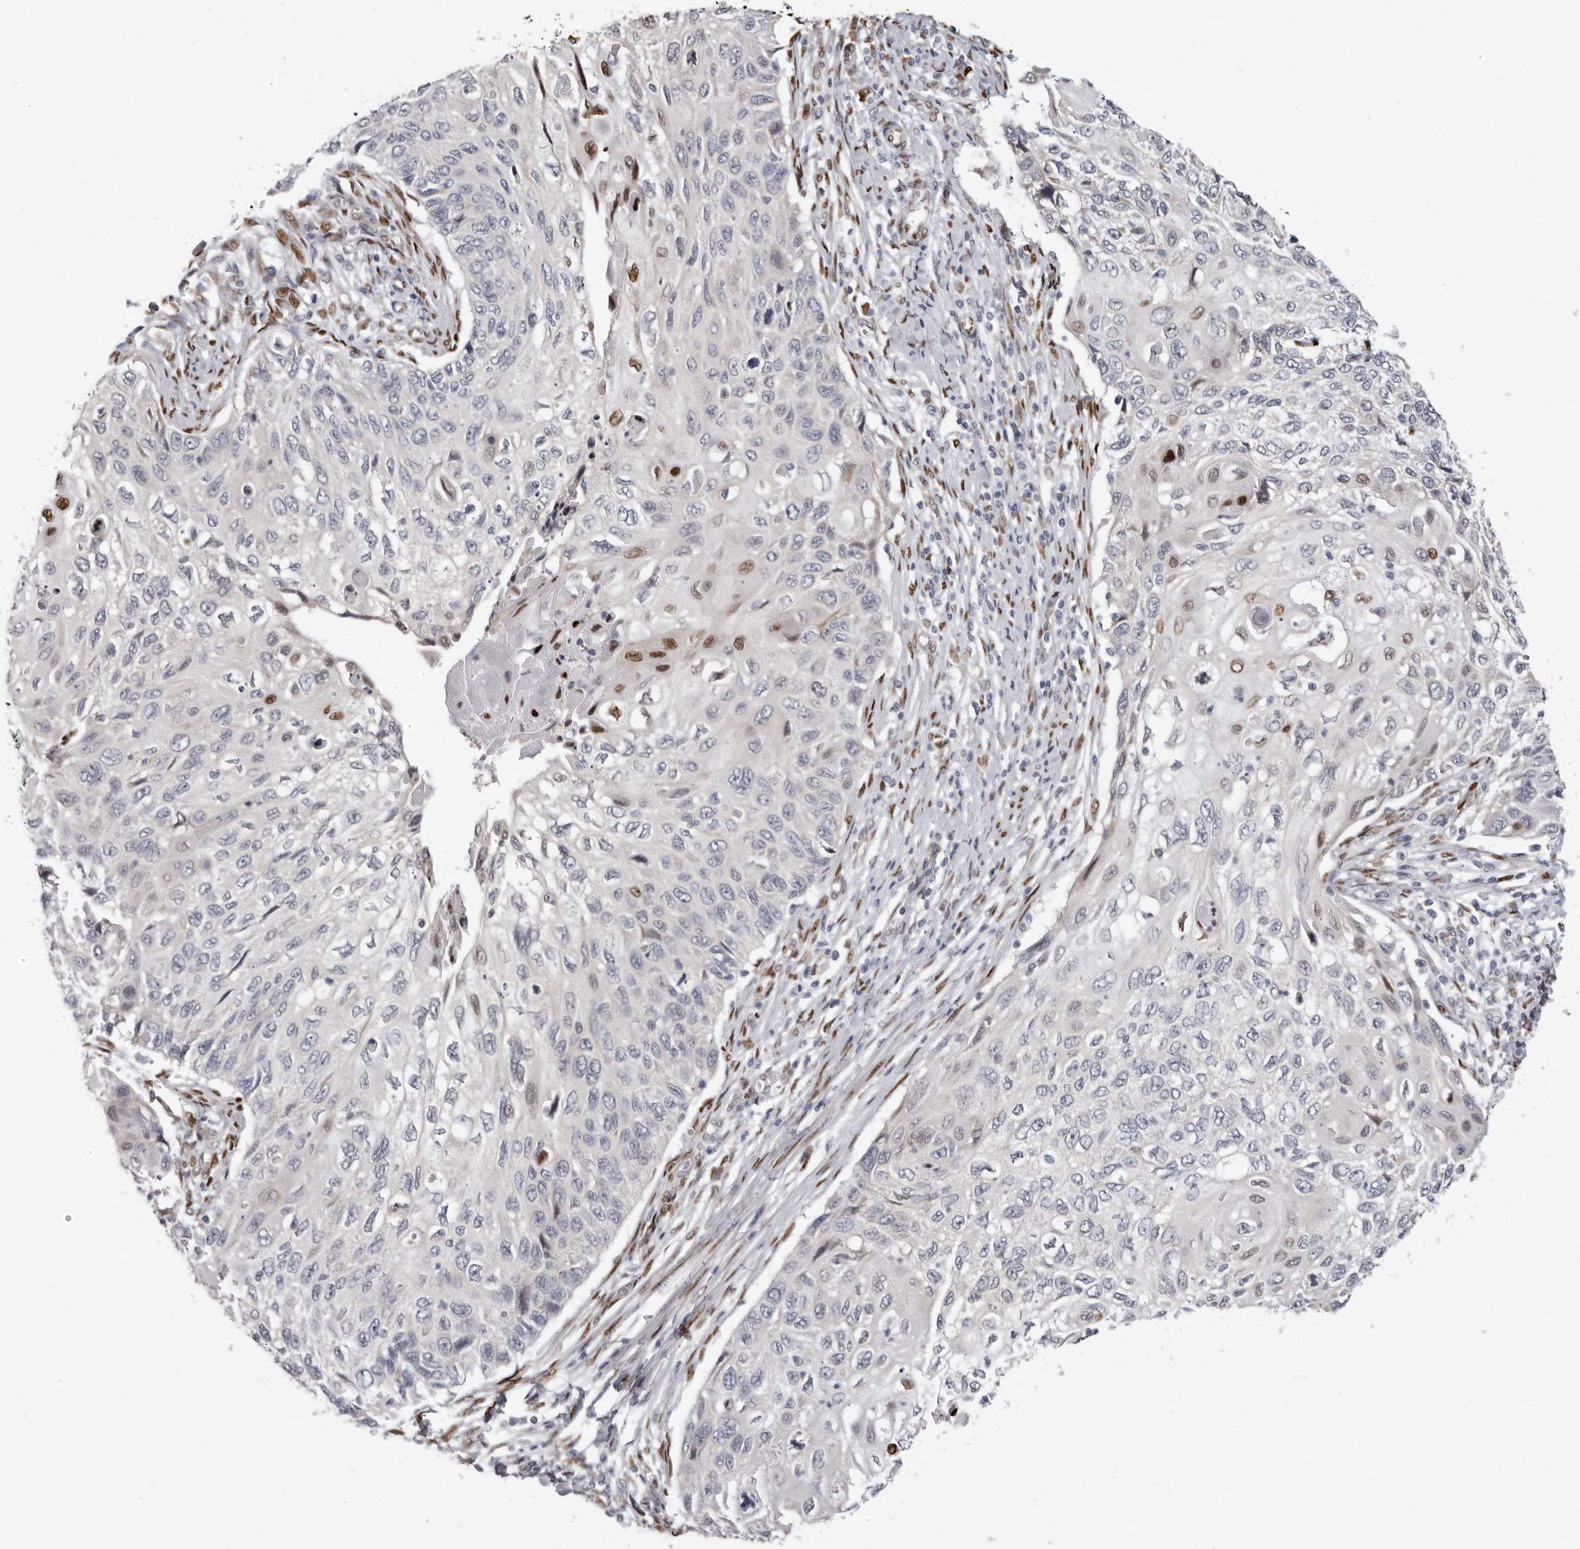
{"staining": {"intensity": "moderate", "quantity": "<25%", "location": "nuclear"}, "tissue": "cervical cancer", "cell_type": "Tumor cells", "image_type": "cancer", "snomed": [{"axis": "morphology", "description": "Squamous cell carcinoma, NOS"}, {"axis": "topography", "description": "Cervix"}], "caption": "Cervical squamous cell carcinoma stained with IHC displays moderate nuclear staining in approximately <25% of tumor cells.", "gene": "SRP19", "patient": {"sex": "female", "age": 70}}